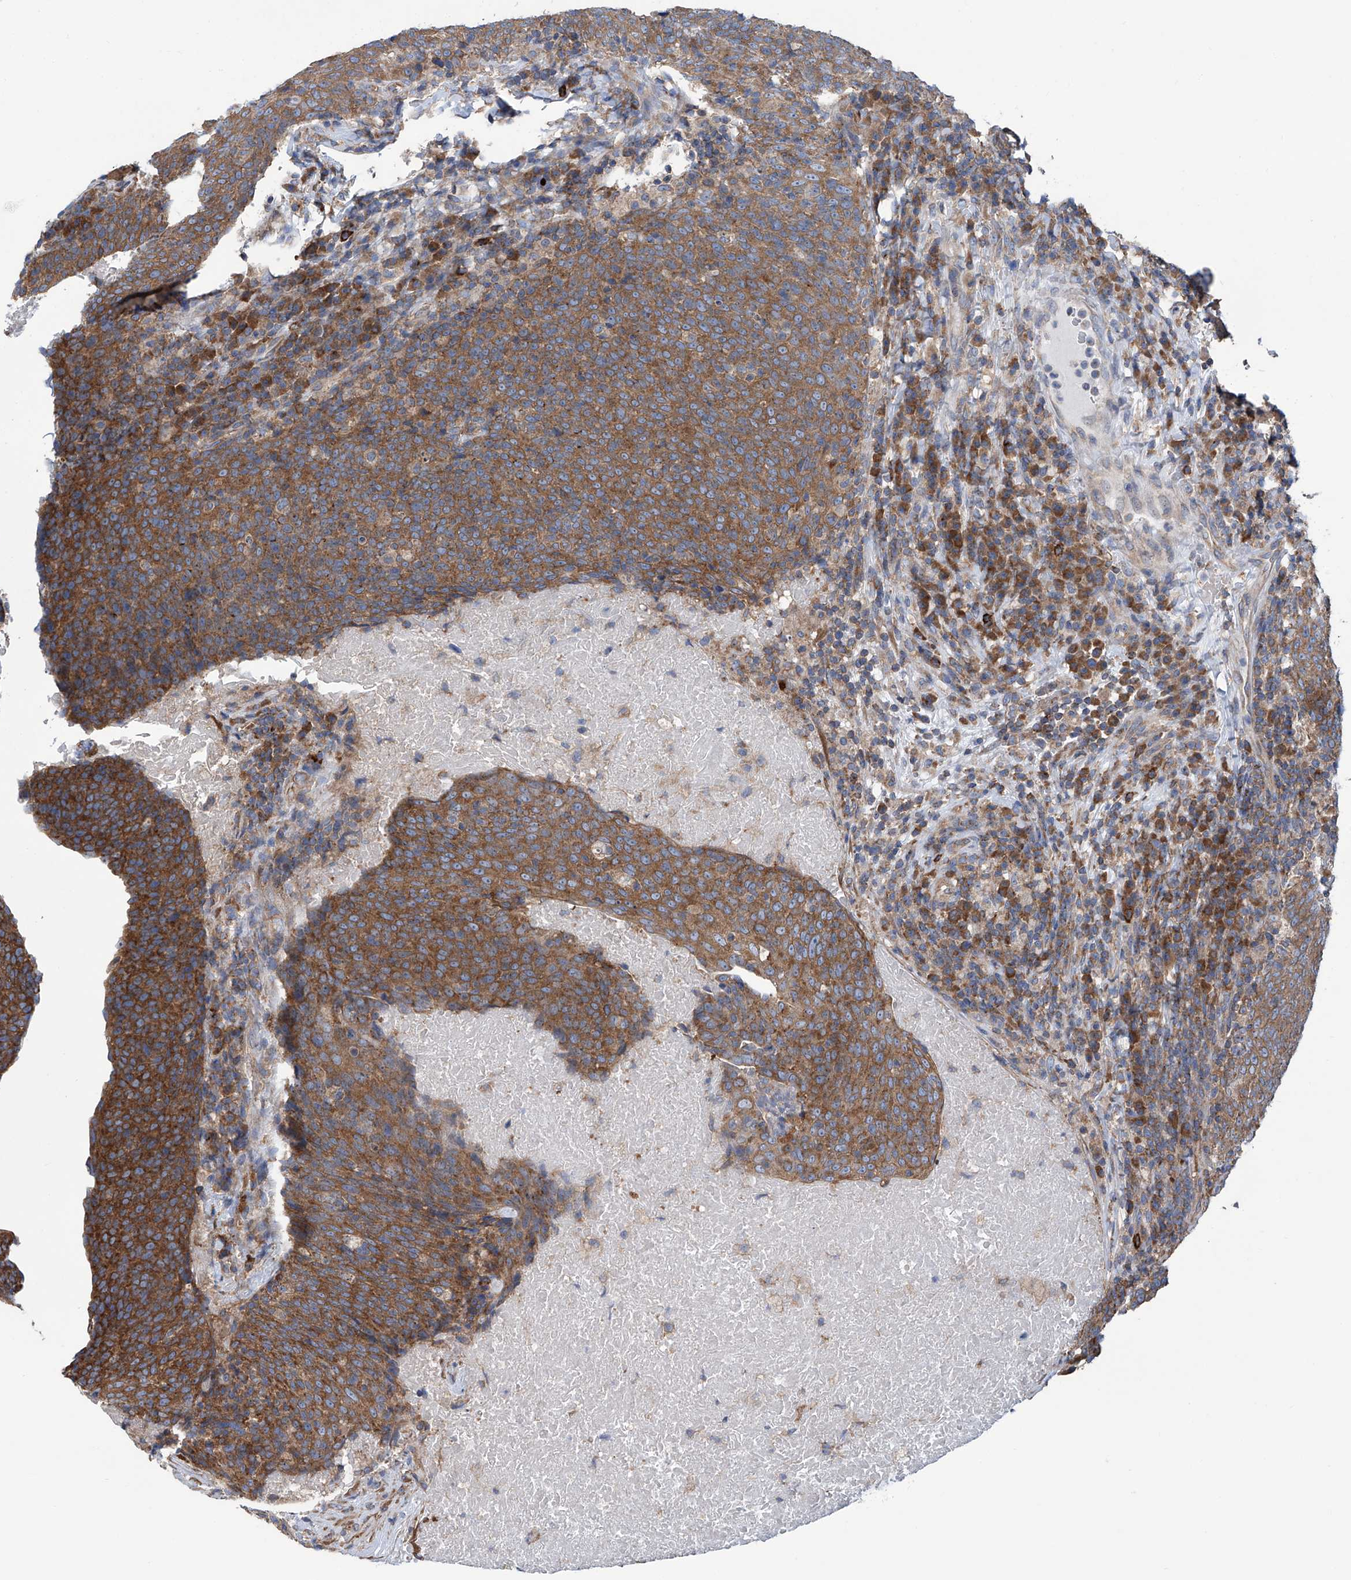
{"staining": {"intensity": "moderate", "quantity": ">75%", "location": "cytoplasmic/membranous"}, "tissue": "head and neck cancer", "cell_type": "Tumor cells", "image_type": "cancer", "snomed": [{"axis": "morphology", "description": "Squamous cell carcinoma, NOS"}, {"axis": "morphology", "description": "Squamous cell carcinoma, metastatic, NOS"}, {"axis": "topography", "description": "Lymph node"}, {"axis": "topography", "description": "Head-Neck"}], "caption": "Human head and neck squamous cell carcinoma stained with a brown dye reveals moderate cytoplasmic/membranous positive positivity in about >75% of tumor cells.", "gene": "SENP2", "patient": {"sex": "male", "age": 62}}